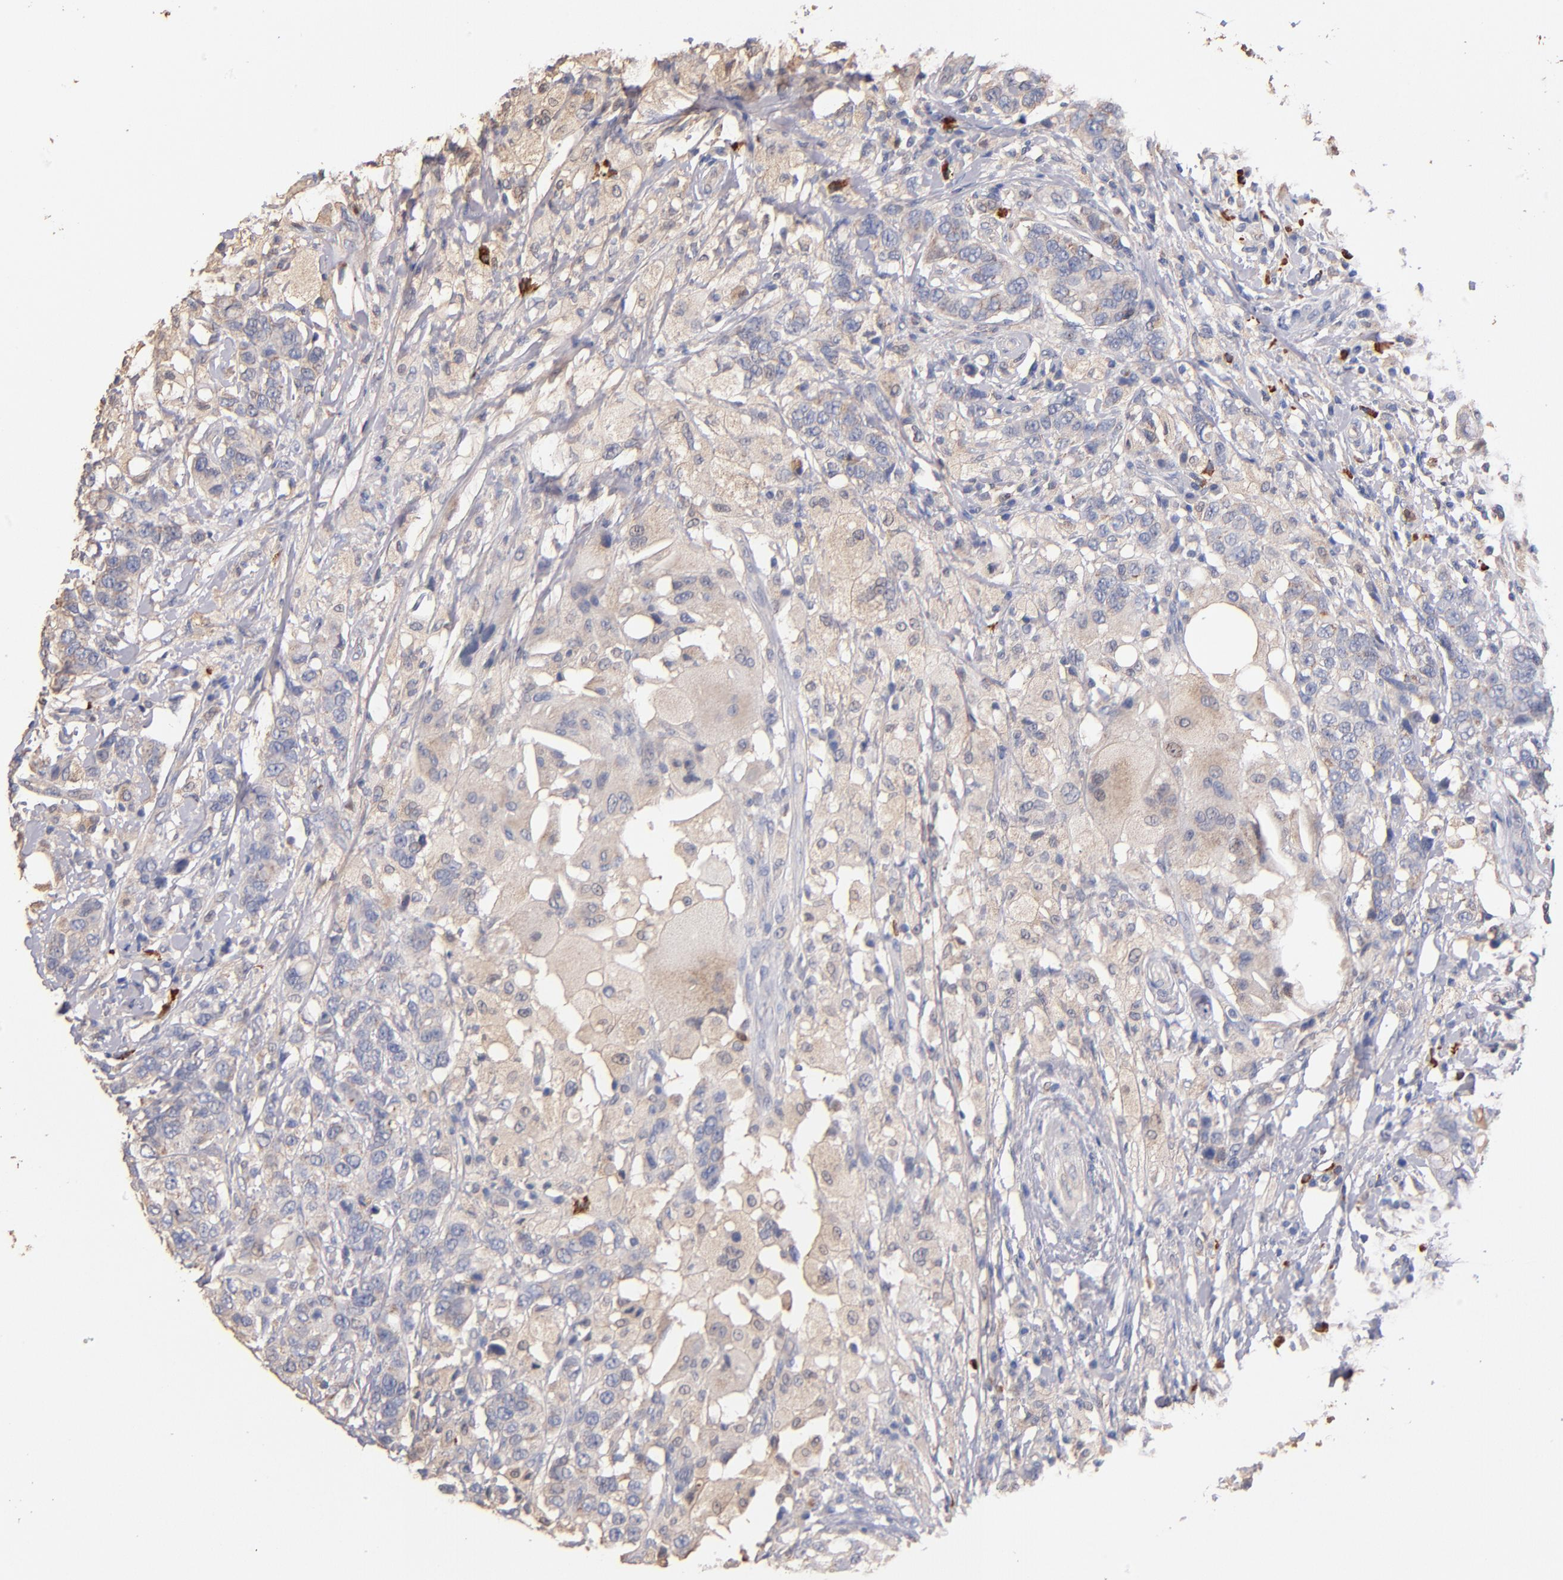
{"staining": {"intensity": "weak", "quantity": "25%-75%", "location": "cytoplasmic/membranous"}, "tissue": "breast cancer", "cell_type": "Tumor cells", "image_type": "cancer", "snomed": [{"axis": "morphology", "description": "Duct carcinoma"}, {"axis": "topography", "description": "Breast"}], "caption": "A brown stain labels weak cytoplasmic/membranous expression of a protein in human breast cancer (intraductal carcinoma) tumor cells.", "gene": "RO60", "patient": {"sex": "female", "age": 27}}